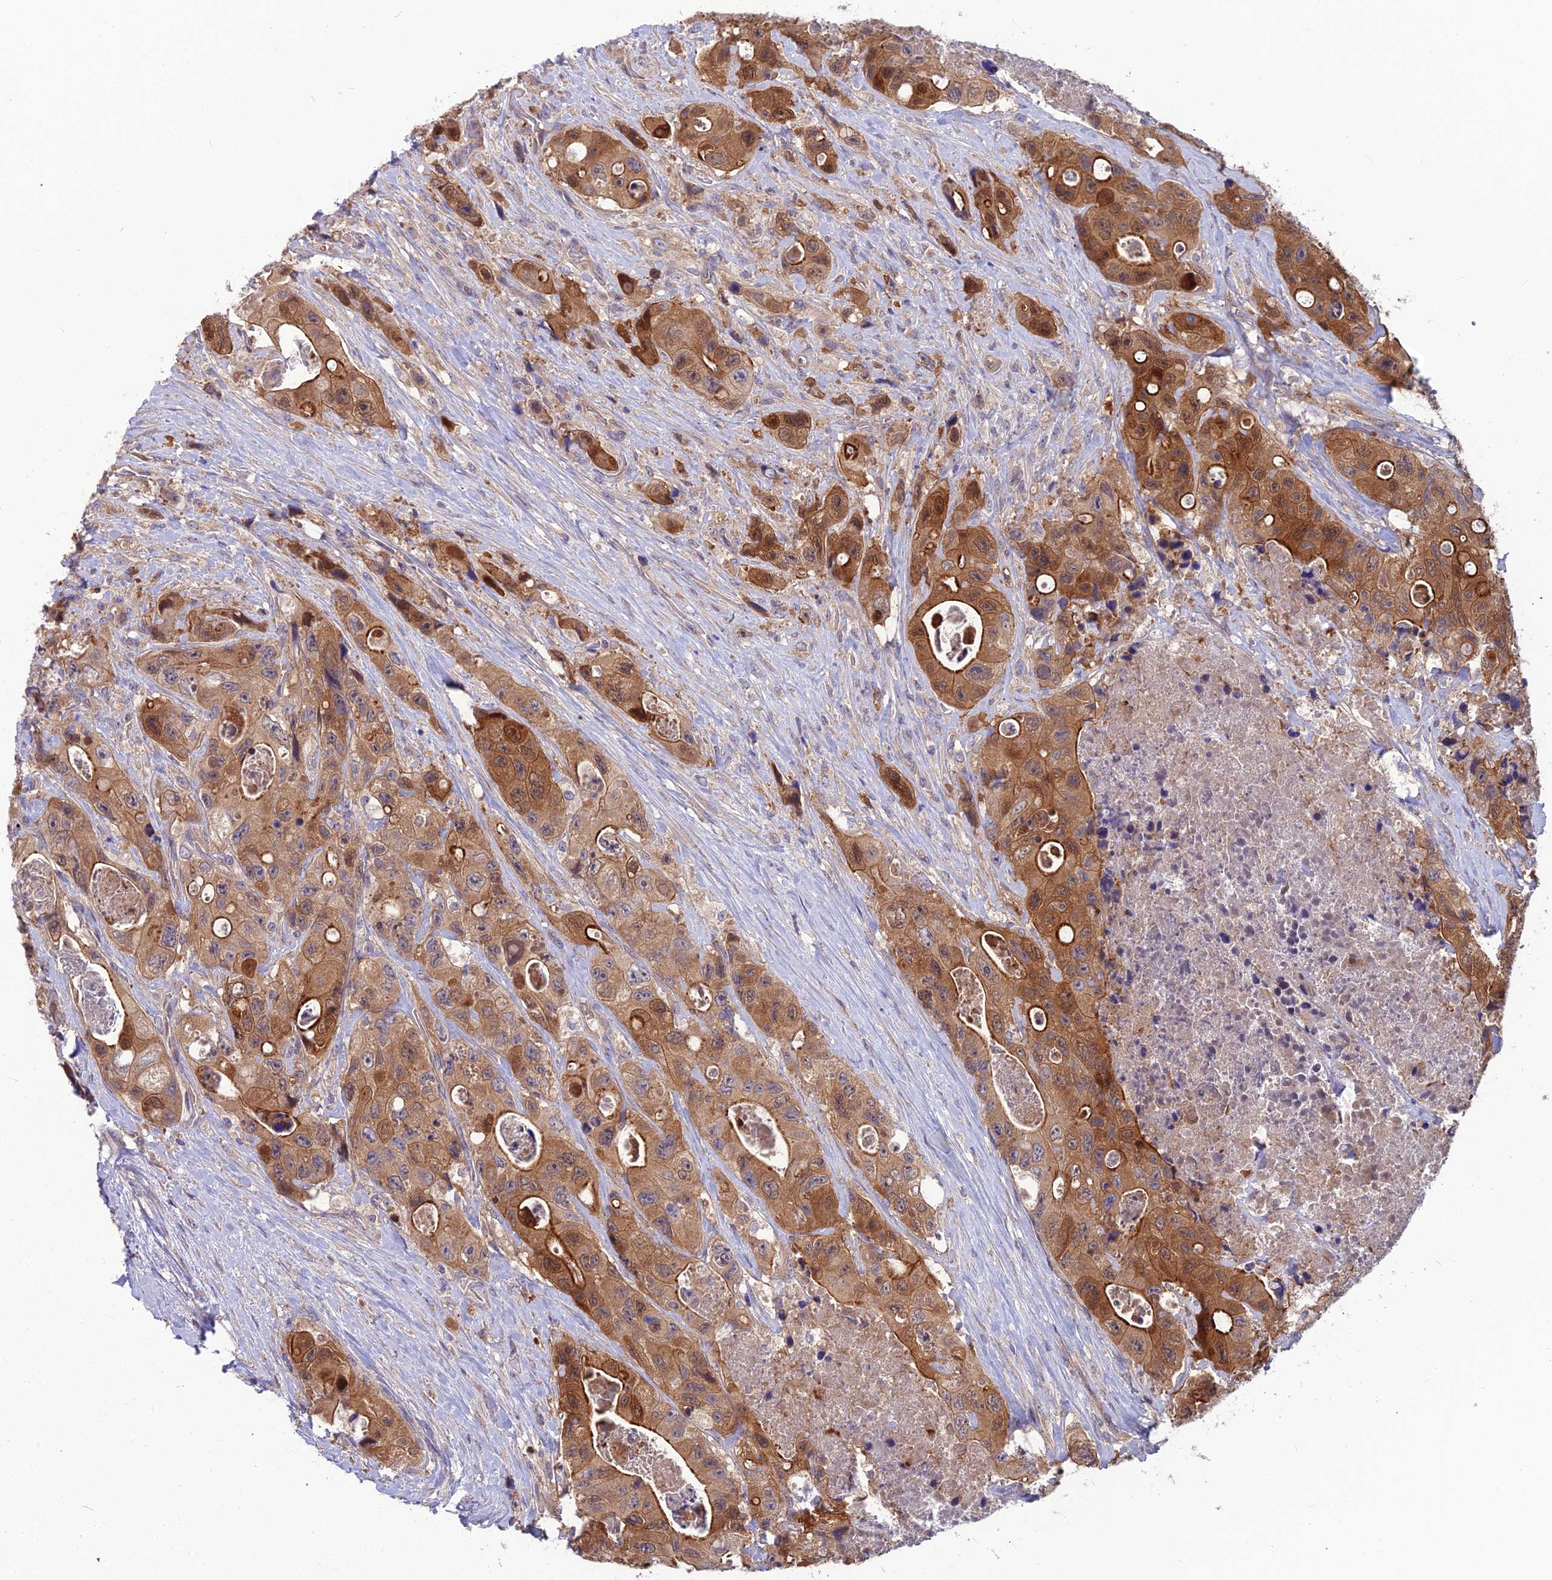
{"staining": {"intensity": "moderate", "quantity": ">75%", "location": "cytoplasmic/membranous"}, "tissue": "colorectal cancer", "cell_type": "Tumor cells", "image_type": "cancer", "snomed": [{"axis": "morphology", "description": "Adenocarcinoma, NOS"}, {"axis": "topography", "description": "Colon"}], "caption": "A micrograph showing moderate cytoplasmic/membranous positivity in approximately >75% of tumor cells in colorectal cancer (adenocarcinoma), as visualized by brown immunohistochemical staining.", "gene": "MVD", "patient": {"sex": "female", "age": 46}}